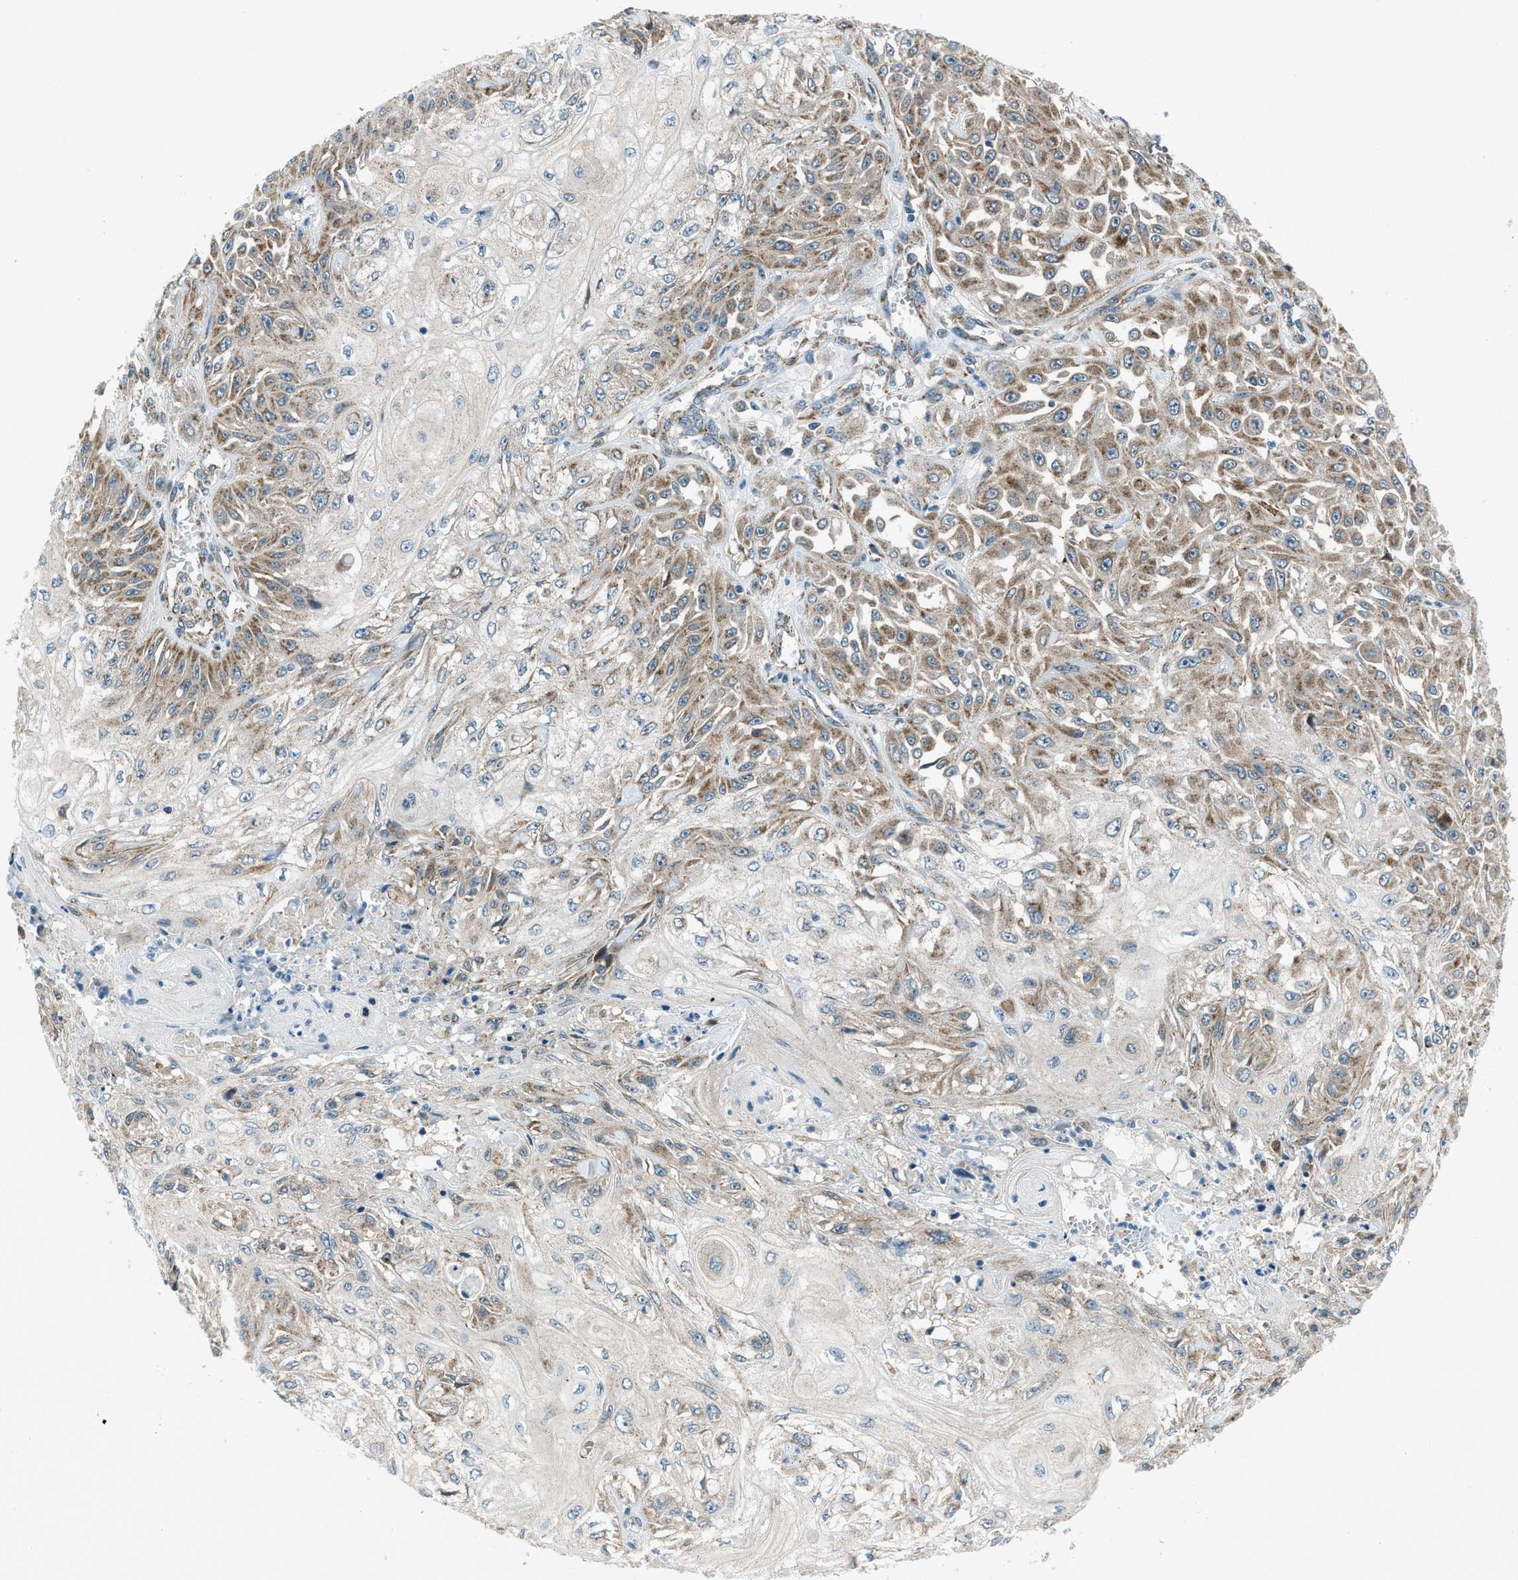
{"staining": {"intensity": "moderate", "quantity": "25%-75%", "location": "cytoplasmic/membranous"}, "tissue": "skin cancer", "cell_type": "Tumor cells", "image_type": "cancer", "snomed": [{"axis": "morphology", "description": "Squamous cell carcinoma, NOS"}, {"axis": "morphology", "description": "Squamous cell carcinoma, metastatic, NOS"}, {"axis": "topography", "description": "Skin"}, {"axis": "topography", "description": "Lymph node"}], "caption": "Brown immunohistochemical staining in human skin cancer (metastatic squamous cell carcinoma) exhibits moderate cytoplasmic/membranous positivity in about 25%-75% of tumor cells.", "gene": "PIGG", "patient": {"sex": "male", "age": 75}}